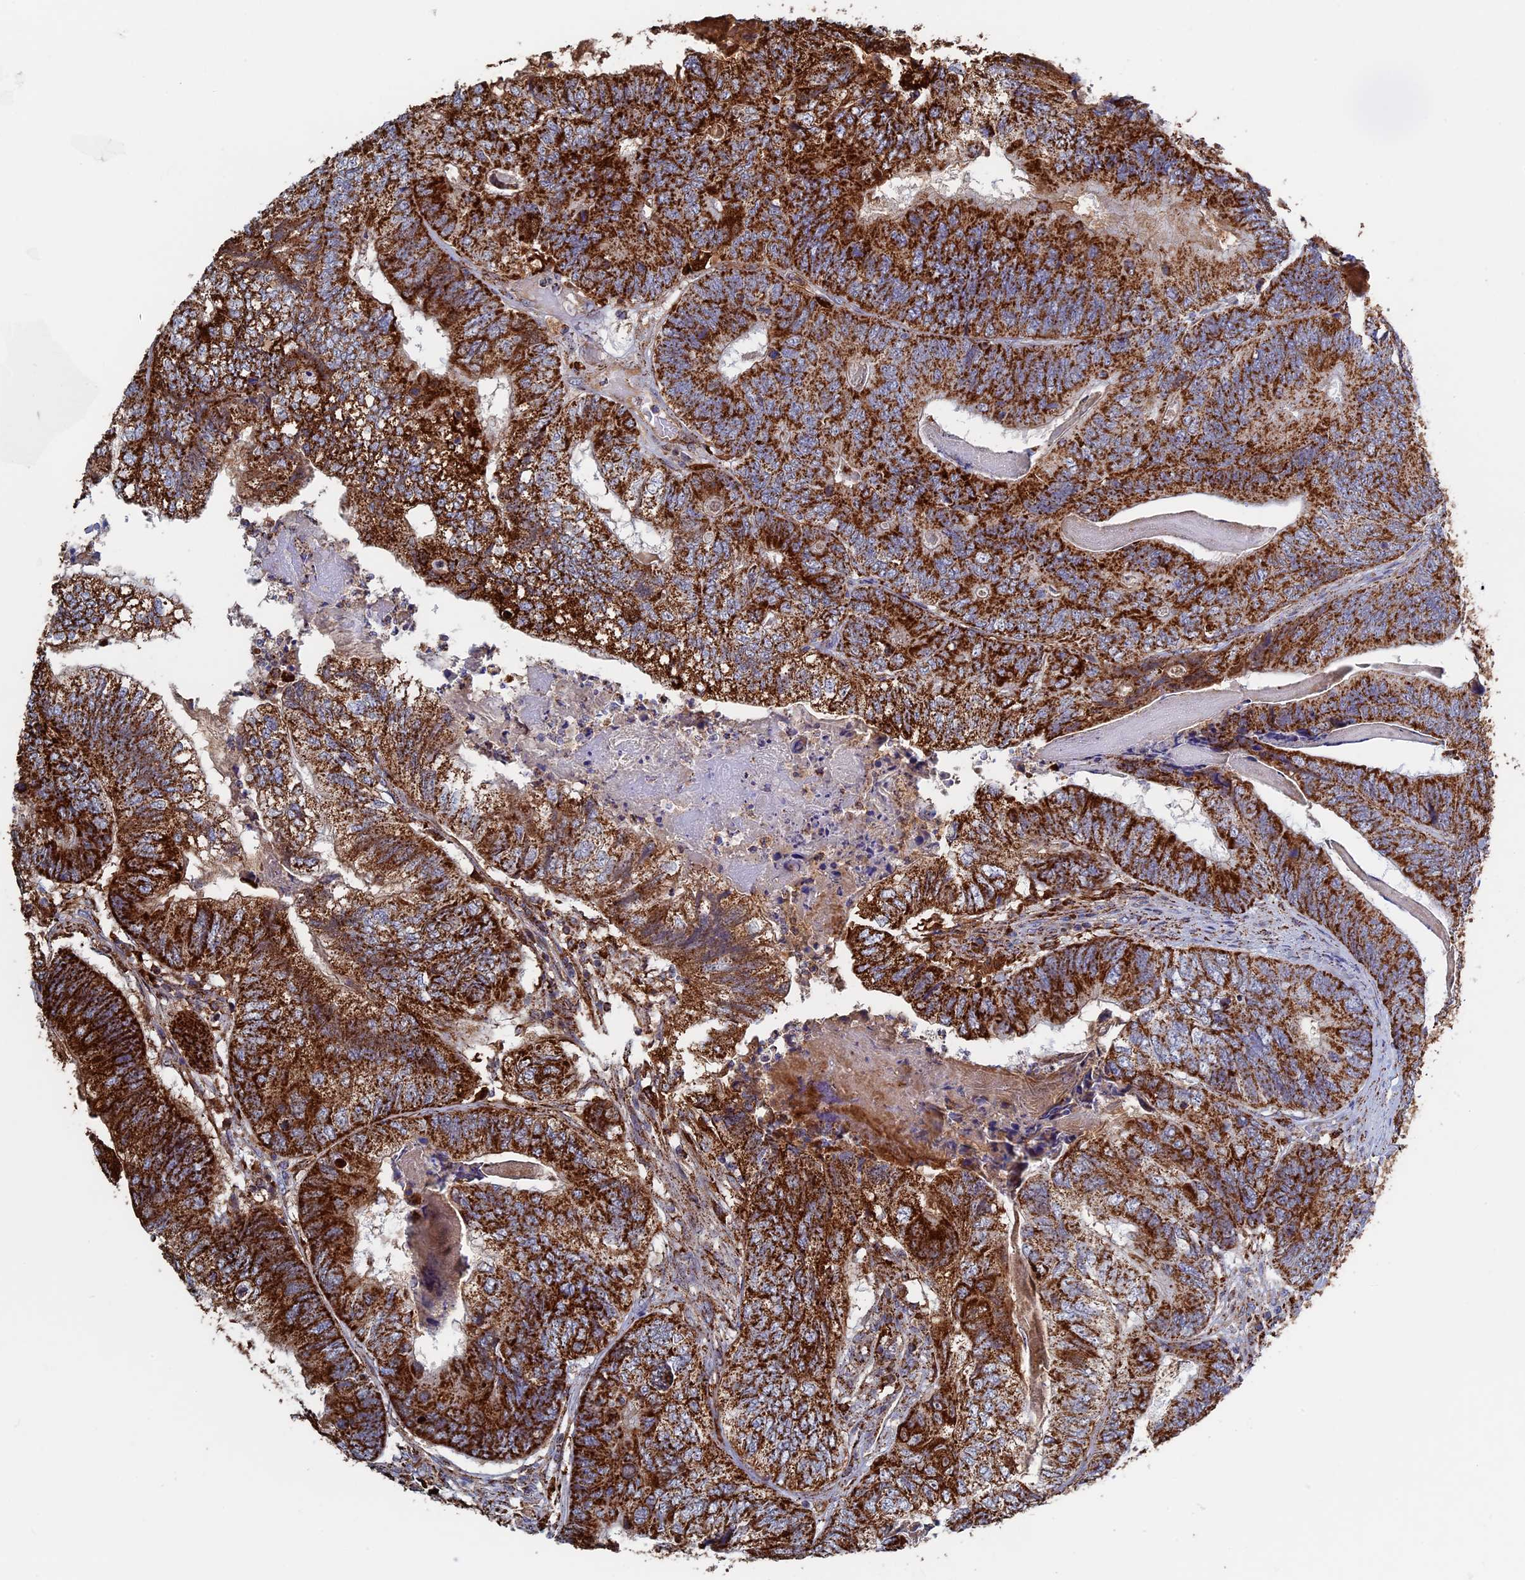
{"staining": {"intensity": "strong", "quantity": ">75%", "location": "cytoplasmic/membranous"}, "tissue": "colorectal cancer", "cell_type": "Tumor cells", "image_type": "cancer", "snomed": [{"axis": "morphology", "description": "Adenocarcinoma, NOS"}, {"axis": "topography", "description": "Colon"}], "caption": "Strong cytoplasmic/membranous protein staining is present in about >75% of tumor cells in colorectal cancer (adenocarcinoma).", "gene": "SEC24D", "patient": {"sex": "female", "age": 67}}